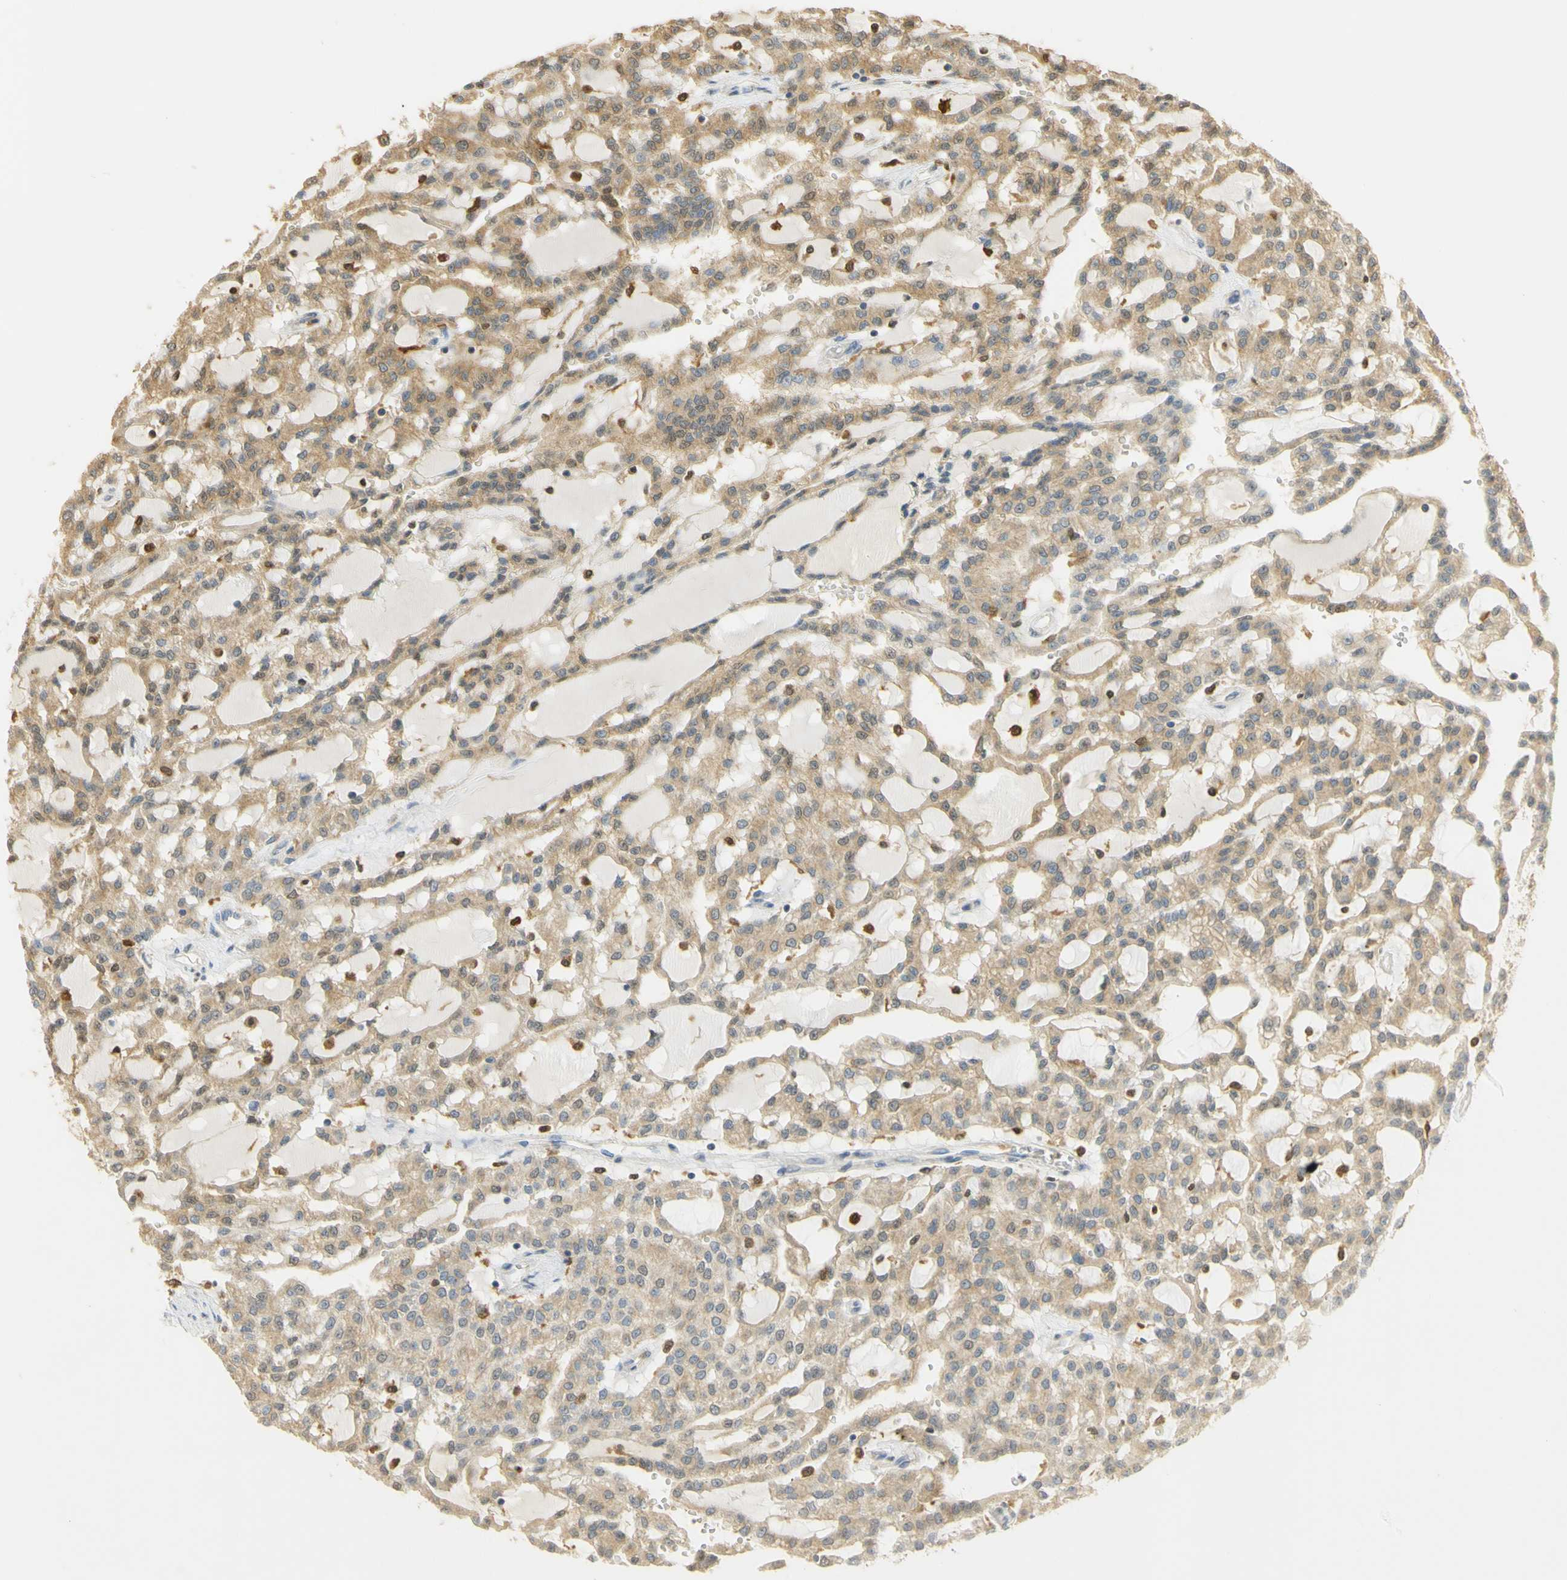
{"staining": {"intensity": "weak", "quantity": ">75%", "location": "cytoplasmic/membranous"}, "tissue": "renal cancer", "cell_type": "Tumor cells", "image_type": "cancer", "snomed": [{"axis": "morphology", "description": "Adenocarcinoma, NOS"}, {"axis": "topography", "description": "Kidney"}], "caption": "The photomicrograph reveals staining of renal adenocarcinoma, revealing weak cytoplasmic/membranous protein positivity (brown color) within tumor cells.", "gene": "PAK1", "patient": {"sex": "male", "age": 63}}